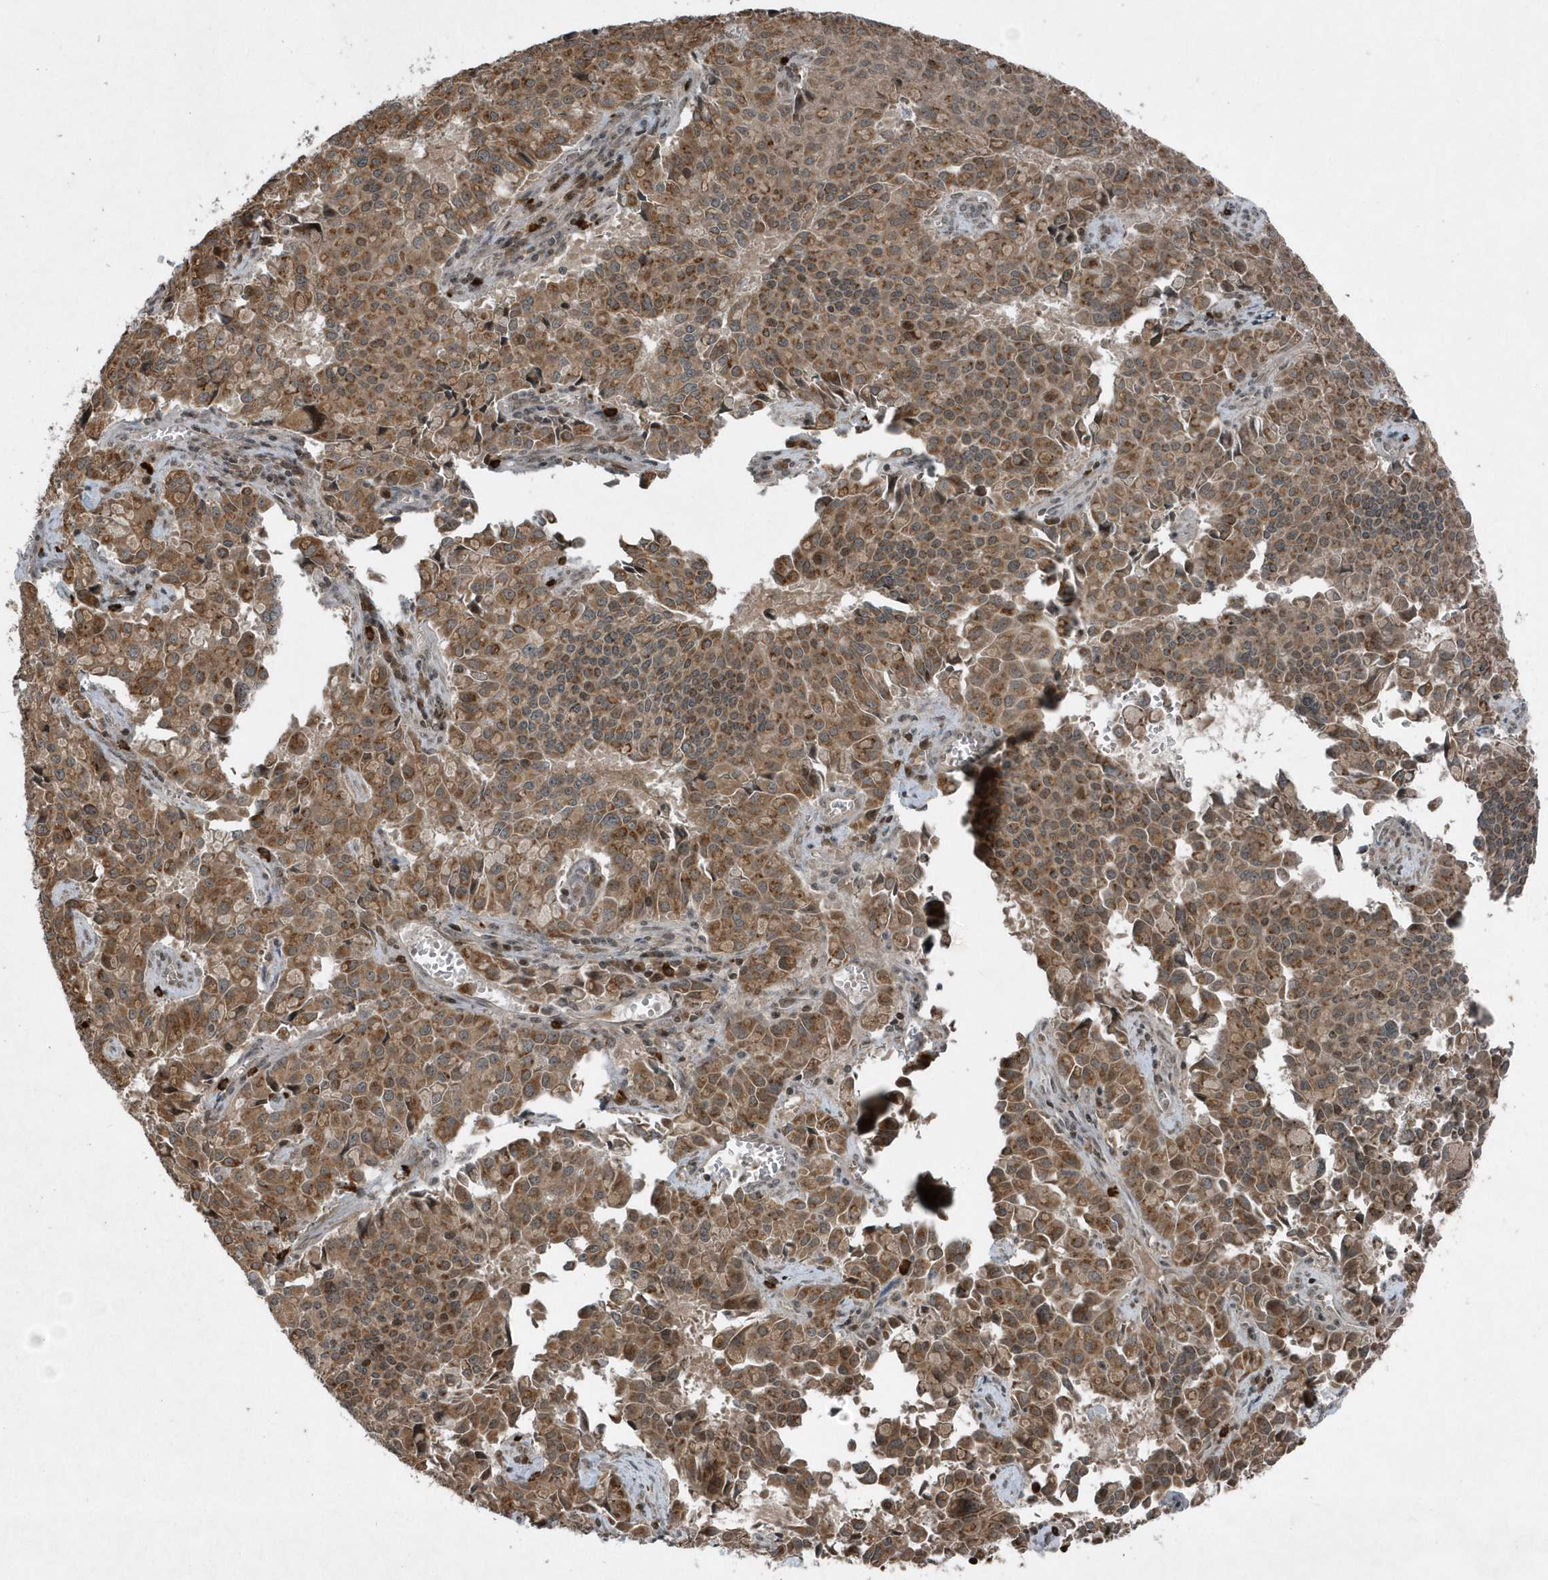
{"staining": {"intensity": "moderate", "quantity": ">75%", "location": "cytoplasmic/membranous"}, "tissue": "pancreatic cancer", "cell_type": "Tumor cells", "image_type": "cancer", "snomed": [{"axis": "morphology", "description": "Adenocarcinoma, NOS"}, {"axis": "topography", "description": "Pancreas"}], "caption": "Human pancreatic cancer stained with a brown dye exhibits moderate cytoplasmic/membranous positive expression in about >75% of tumor cells.", "gene": "EIF2B1", "patient": {"sex": "male", "age": 65}}